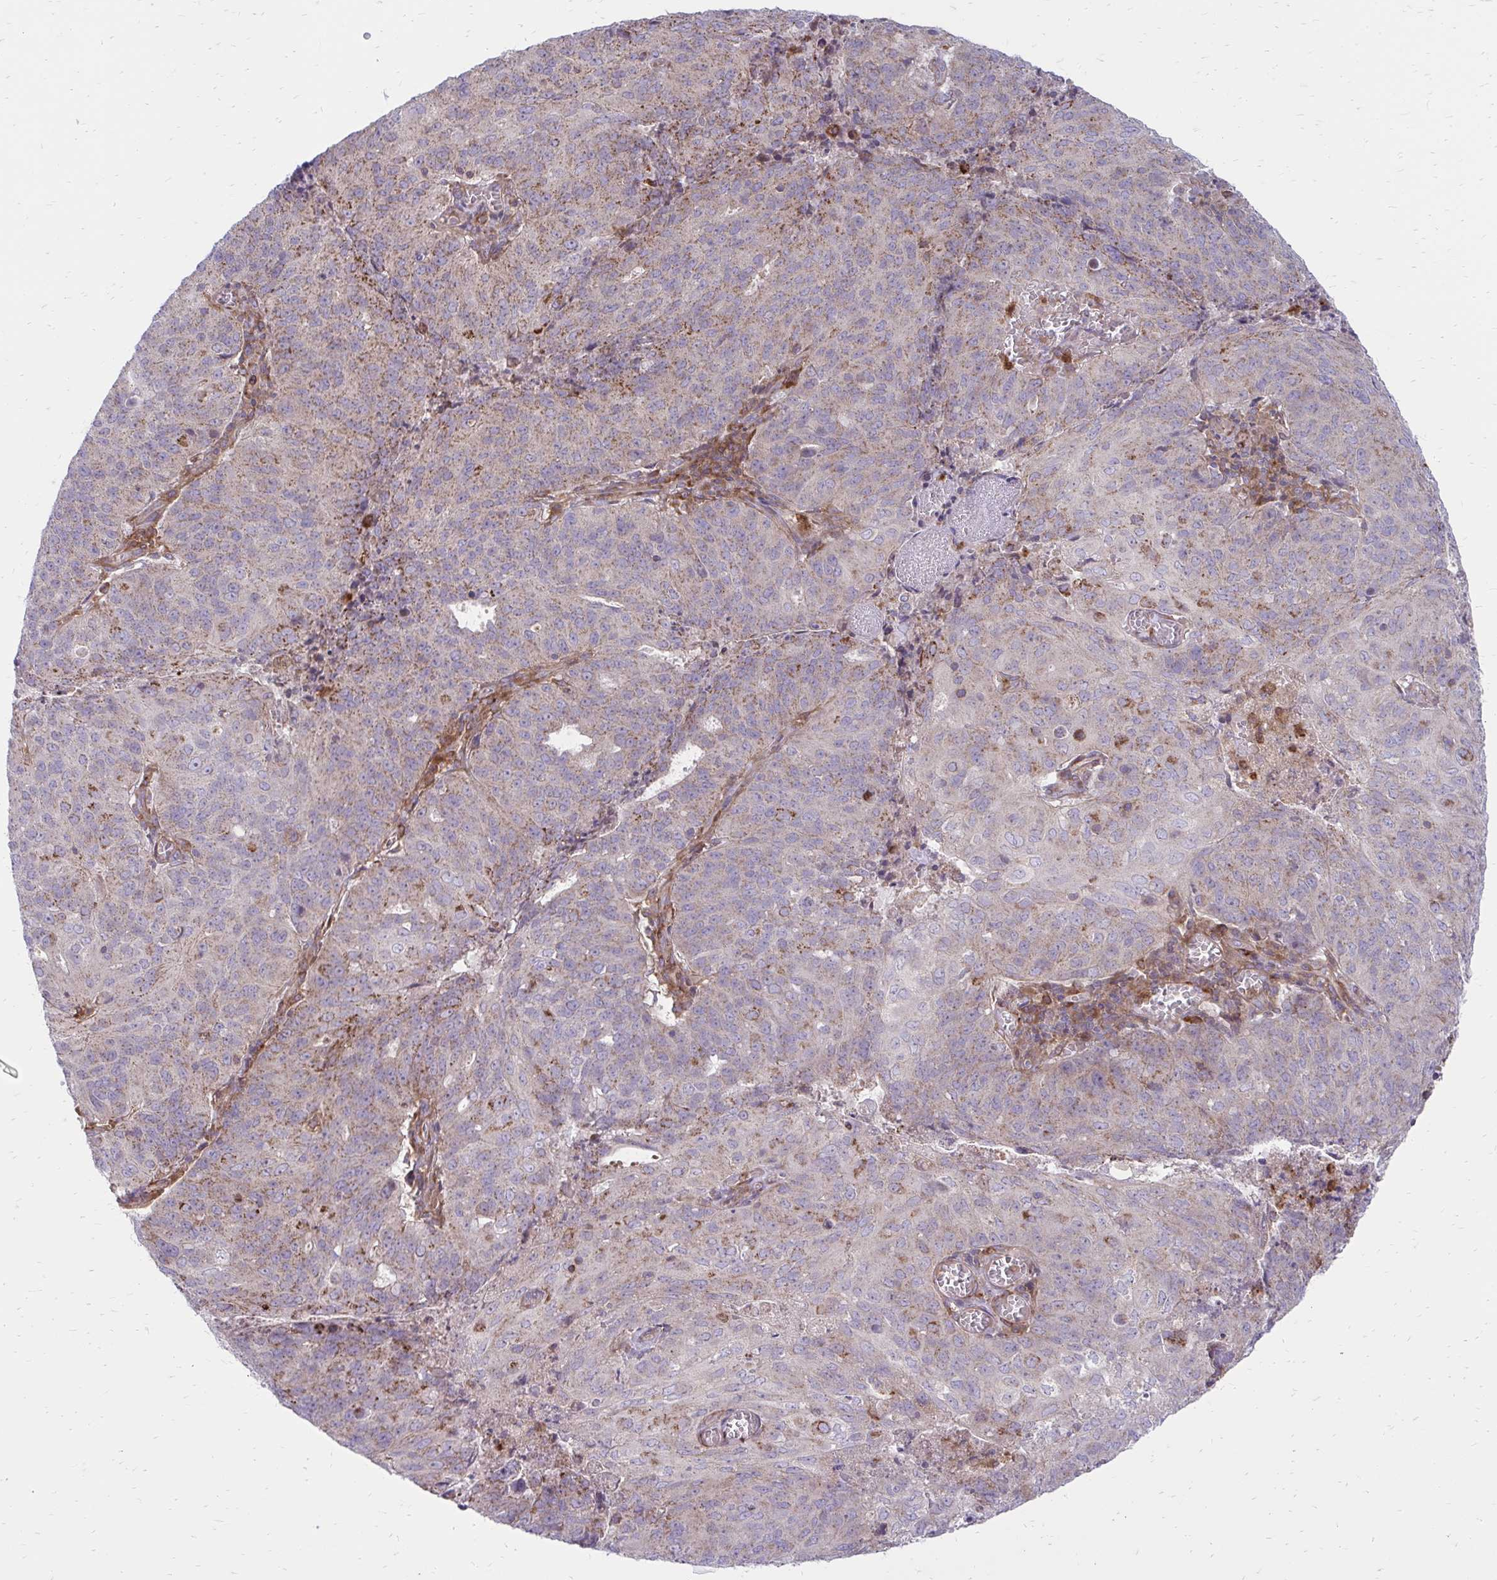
{"staining": {"intensity": "weak", "quantity": "<25%", "location": "cytoplasmic/membranous"}, "tissue": "endometrial cancer", "cell_type": "Tumor cells", "image_type": "cancer", "snomed": [{"axis": "morphology", "description": "Adenocarcinoma, NOS"}, {"axis": "topography", "description": "Endometrium"}], "caption": "Protein analysis of endometrial adenocarcinoma exhibits no significant expression in tumor cells. (DAB immunohistochemistry visualized using brightfield microscopy, high magnification).", "gene": "ASAP1", "patient": {"sex": "female", "age": 82}}